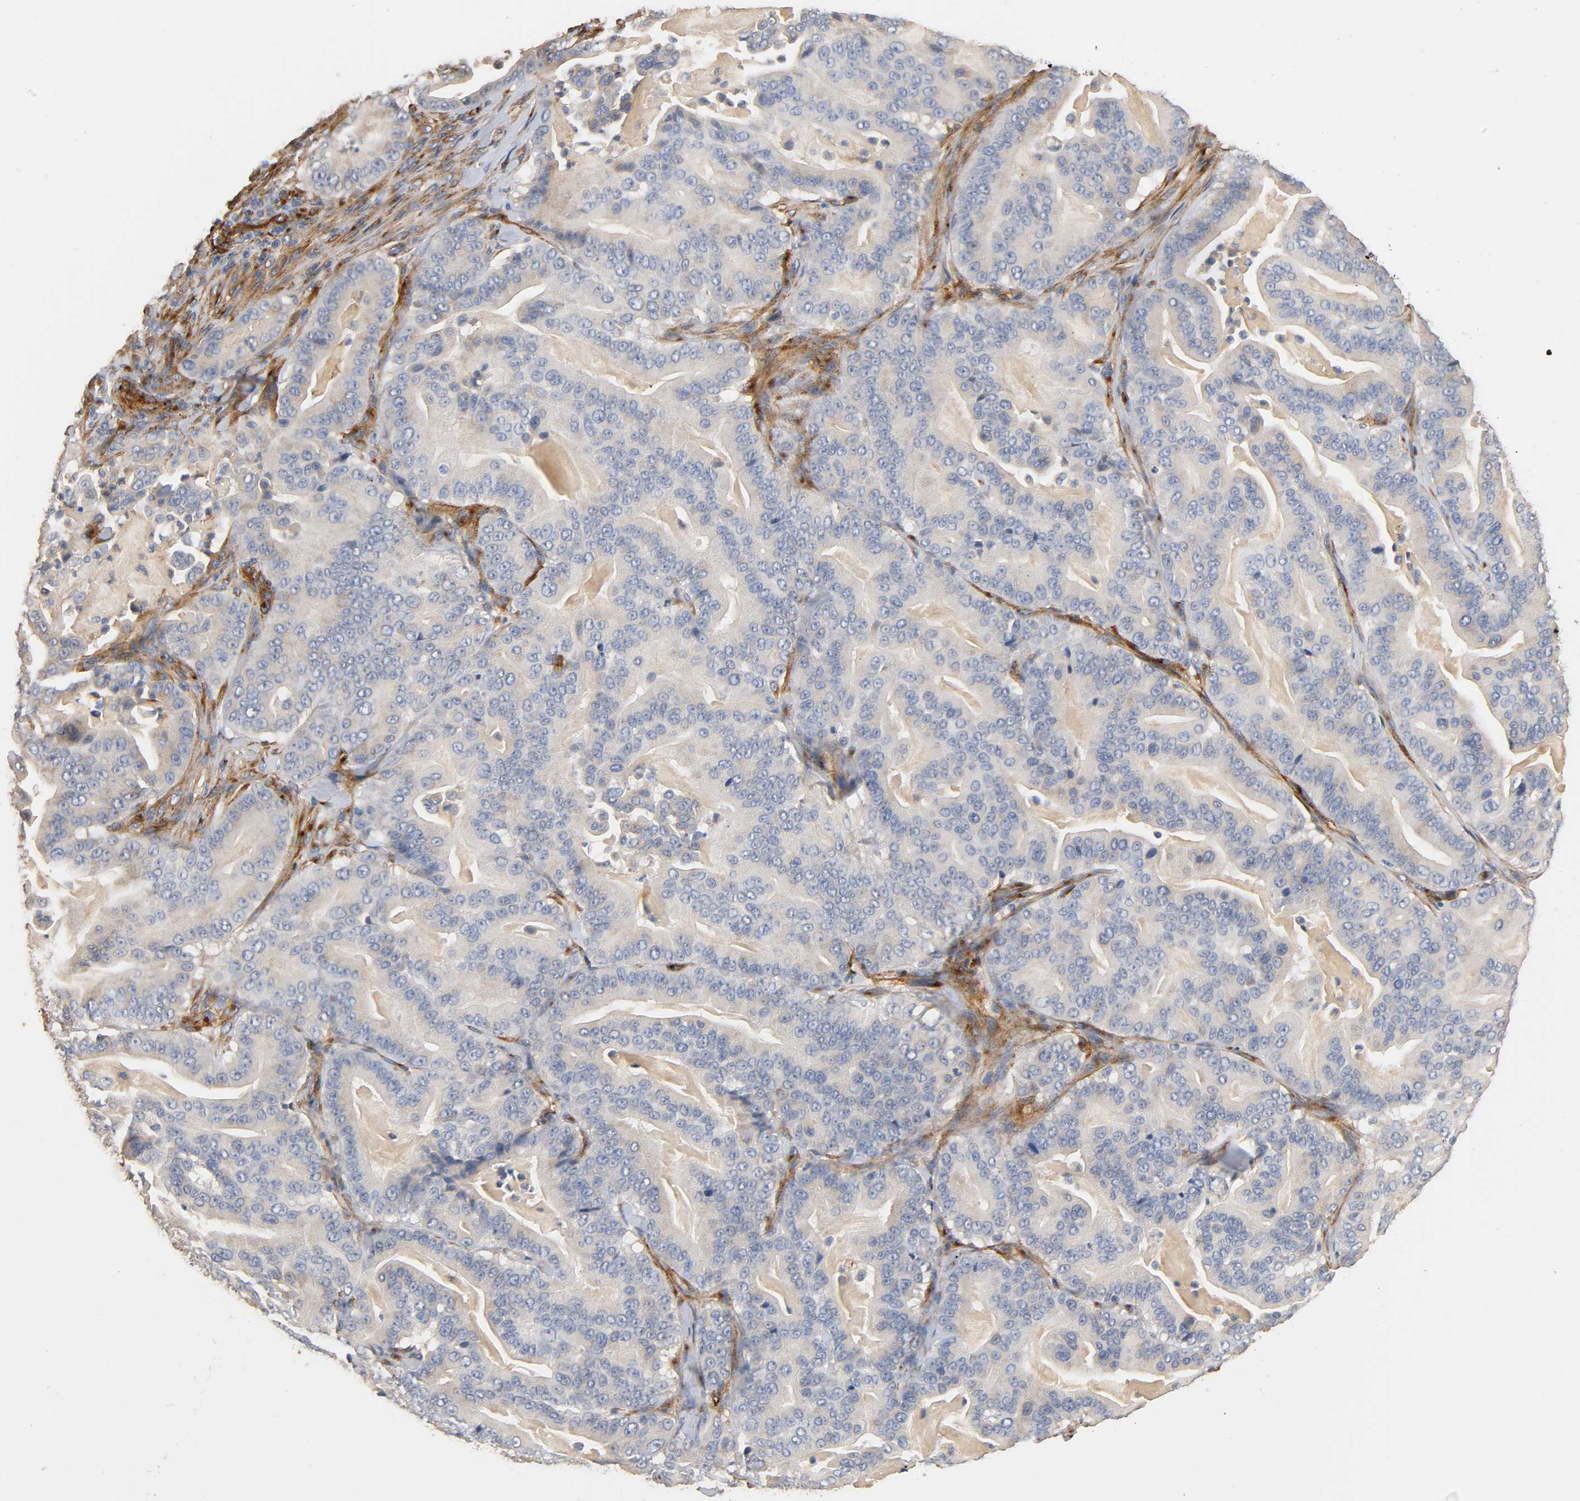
{"staining": {"intensity": "negative", "quantity": "none", "location": "none"}, "tissue": "pancreatic cancer", "cell_type": "Tumor cells", "image_type": "cancer", "snomed": [{"axis": "morphology", "description": "Adenocarcinoma, NOS"}, {"axis": "topography", "description": "Pancreas"}], "caption": "Micrograph shows no significant protein staining in tumor cells of pancreatic cancer (adenocarcinoma).", "gene": "IFITM3", "patient": {"sex": "male", "age": 63}}